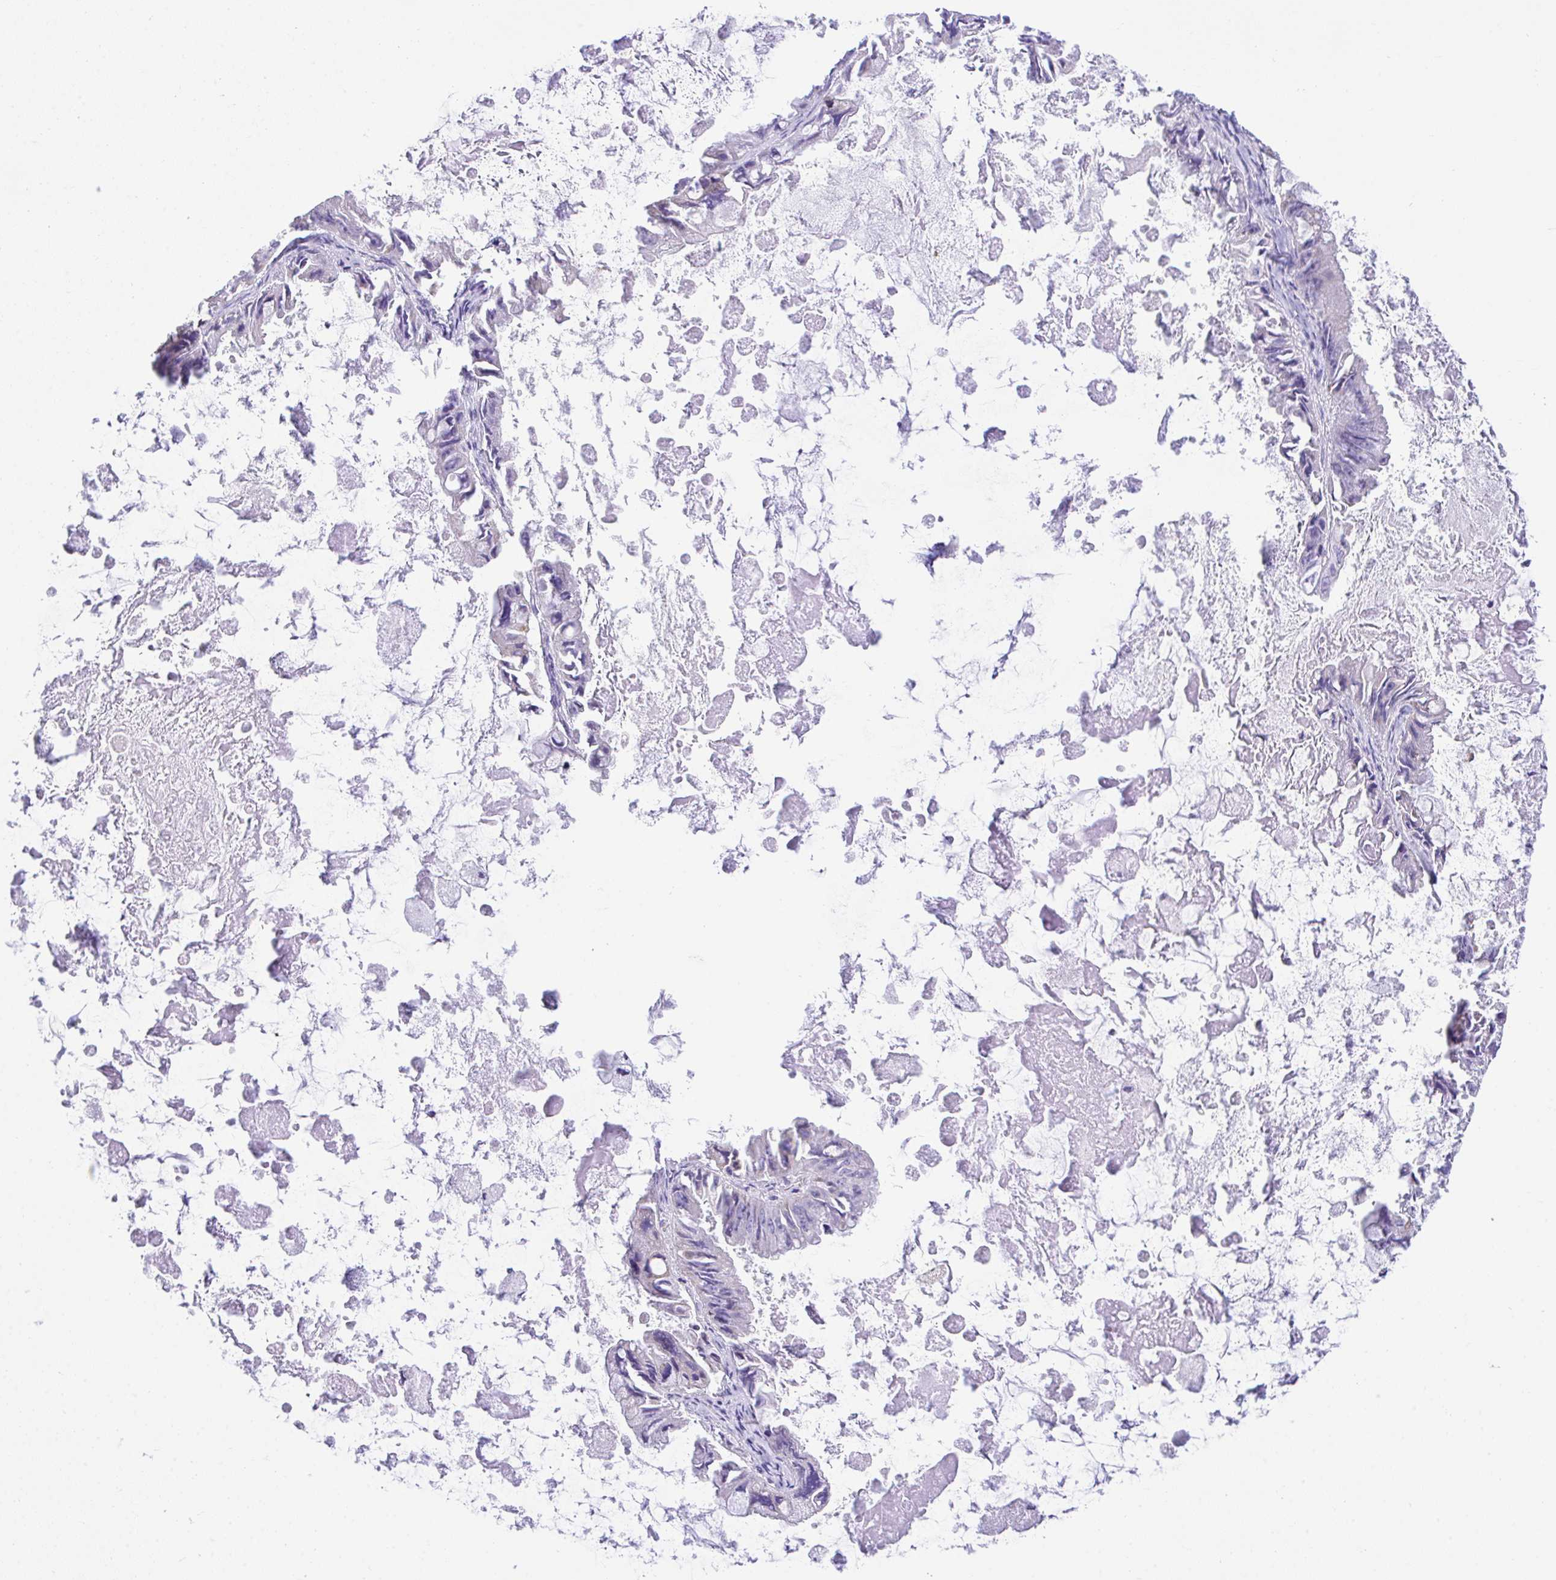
{"staining": {"intensity": "negative", "quantity": "none", "location": "none"}, "tissue": "ovarian cancer", "cell_type": "Tumor cells", "image_type": "cancer", "snomed": [{"axis": "morphology", "description": "Cystadenocarcinoma, mucinous, NOS"}, {"axis": "topography", "description": "Ovary"}], "caption": "This is an immunohistochemistry (IHC) histopathology image of human ovarian cancer. There is no positivity in tumor cells.", "gene": "NLRP8", "patient": {"sex": "female", "age": 61}}